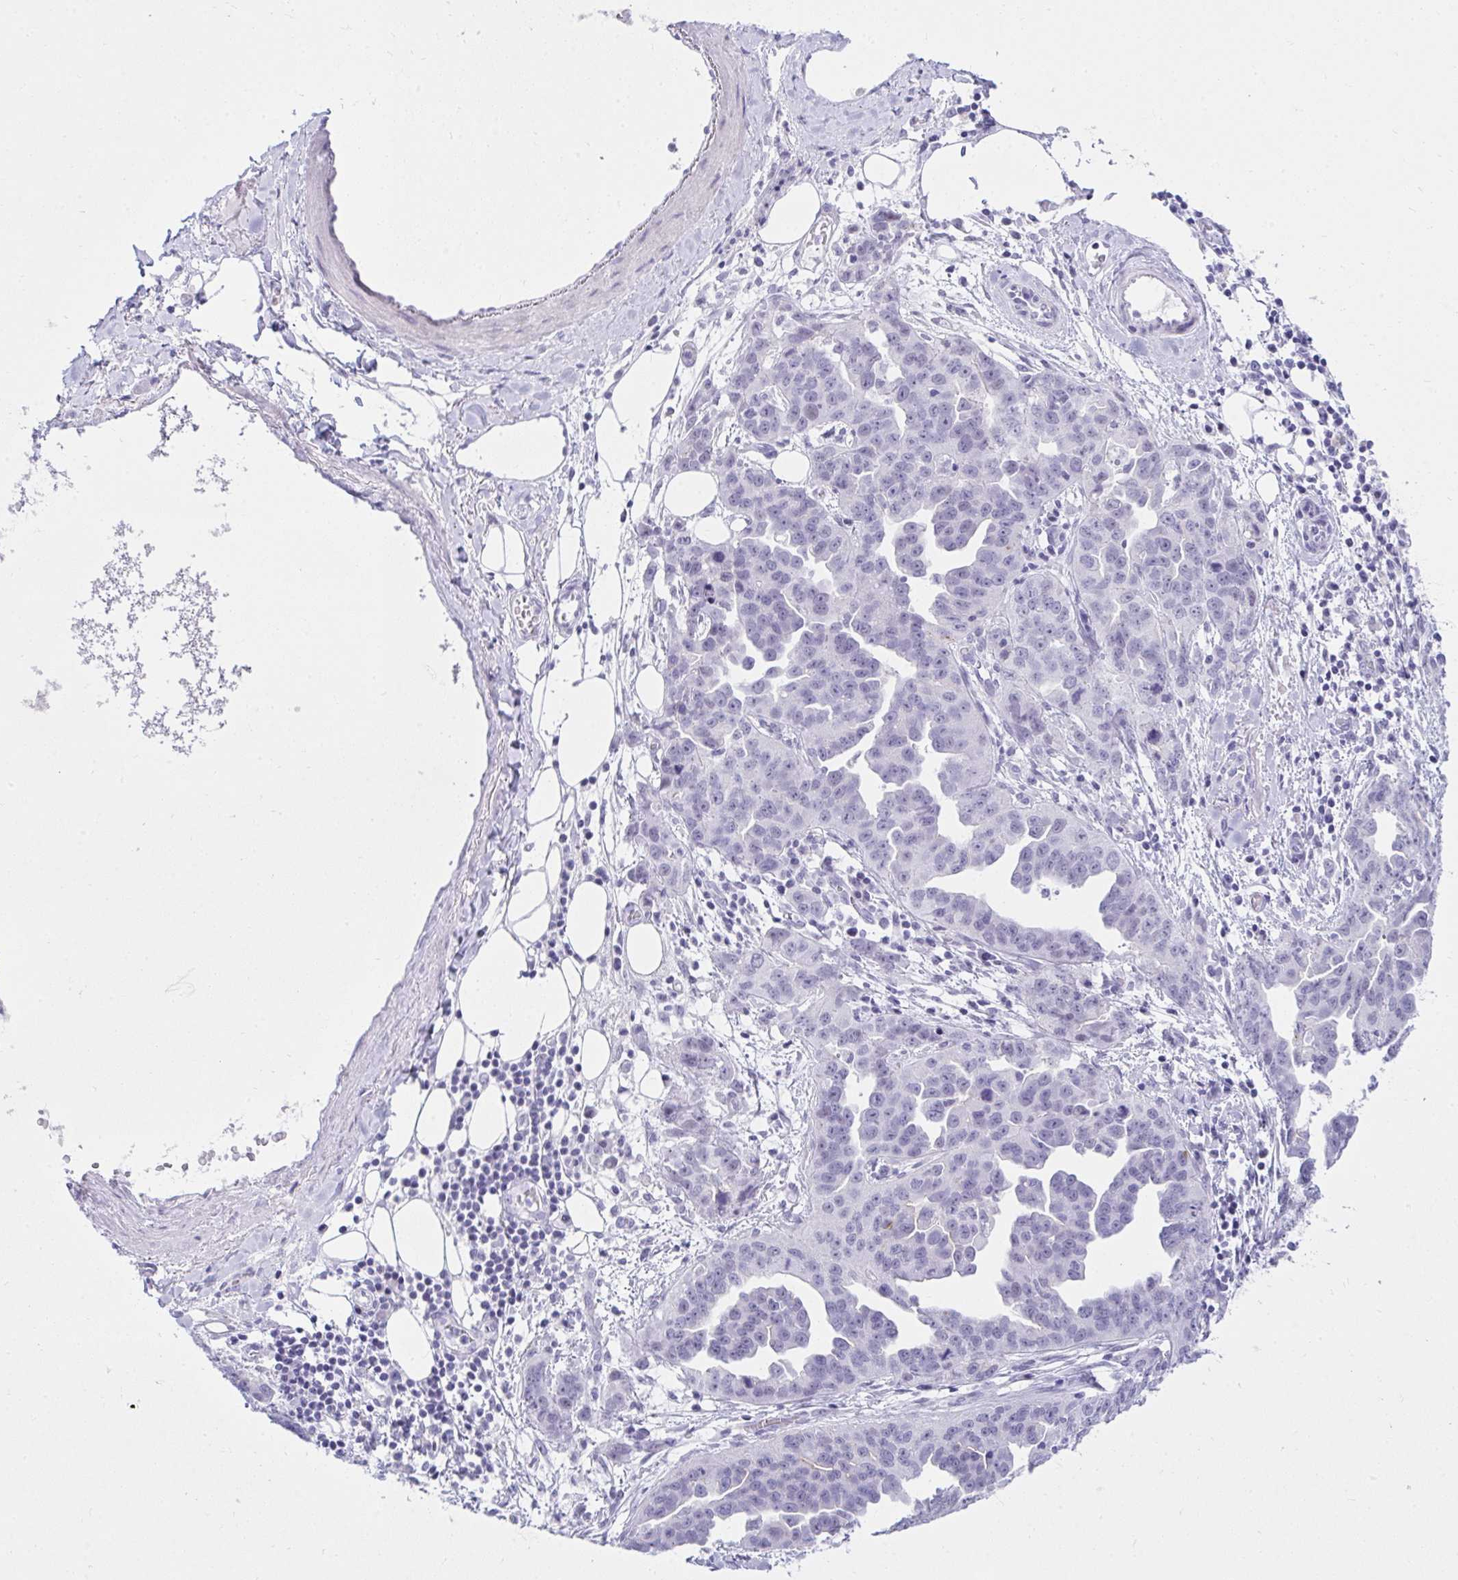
{"staining": {"intensity": "negative", "quantity": "none", "location": "none"}, "tissue": "ovarian cancer", "cell_type": "Tumor cells", "image_type": "cancer", "snomed": [{"axis": "morphology", "description": "Cystadenocarcinoma, serous, NOS"}, {"axis": "topography", "description": "Ovary"}], "caption": "Ovarian cancer (serous cystadenocarcinoma) was stained to show a protein in brown. There is no significant positivity in tumor cells.", "gene": "OR5F1", "patient": {"sex": "female", "age": 75}}